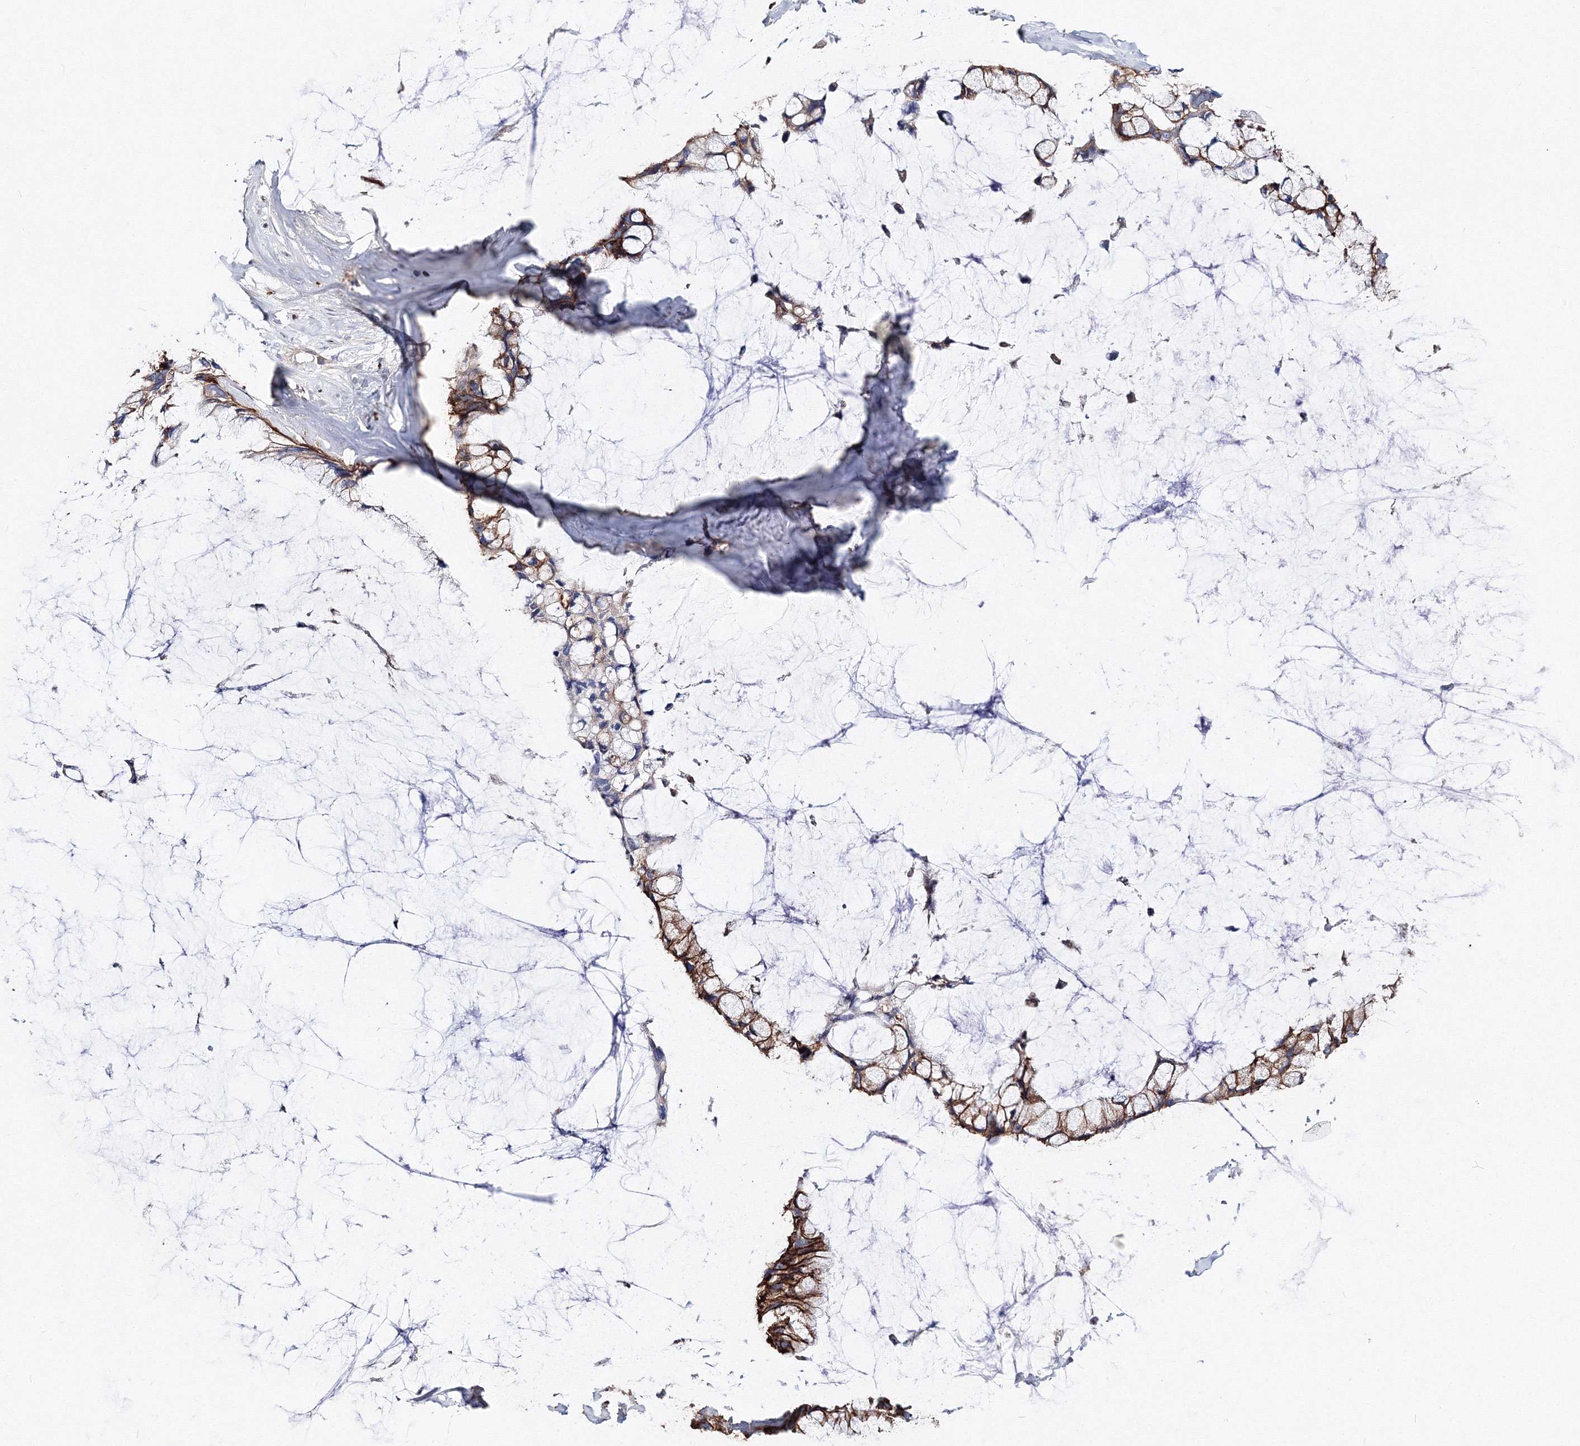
{"staining": {"intensity": "moderate", "quantity": ">75%", "location": "cytoplasmic/membranous"}, "tissue": "ovarian cancer", "cell_type": "Tumor cells", "image_type": "cancer", "snomed": [{"axis": "morphology", "description": "Cystadenocarcinoma, mucinous, NOS"}, {"axis": "topography", "description": "Ovary"}], "caption": "Immunohistochemistry (IHC) photomicrograph of neoplastic tissue: ovarian cancer stained using immunohistochemistry displays medium levels of moderate protein expression localized specifically in the cytoplasmic/membranous of tumor cells, appearing as a cytoplasmic/membranous brown color.", "gene": "C11orf52", "patient": {"sex": "female", "age": 39}}